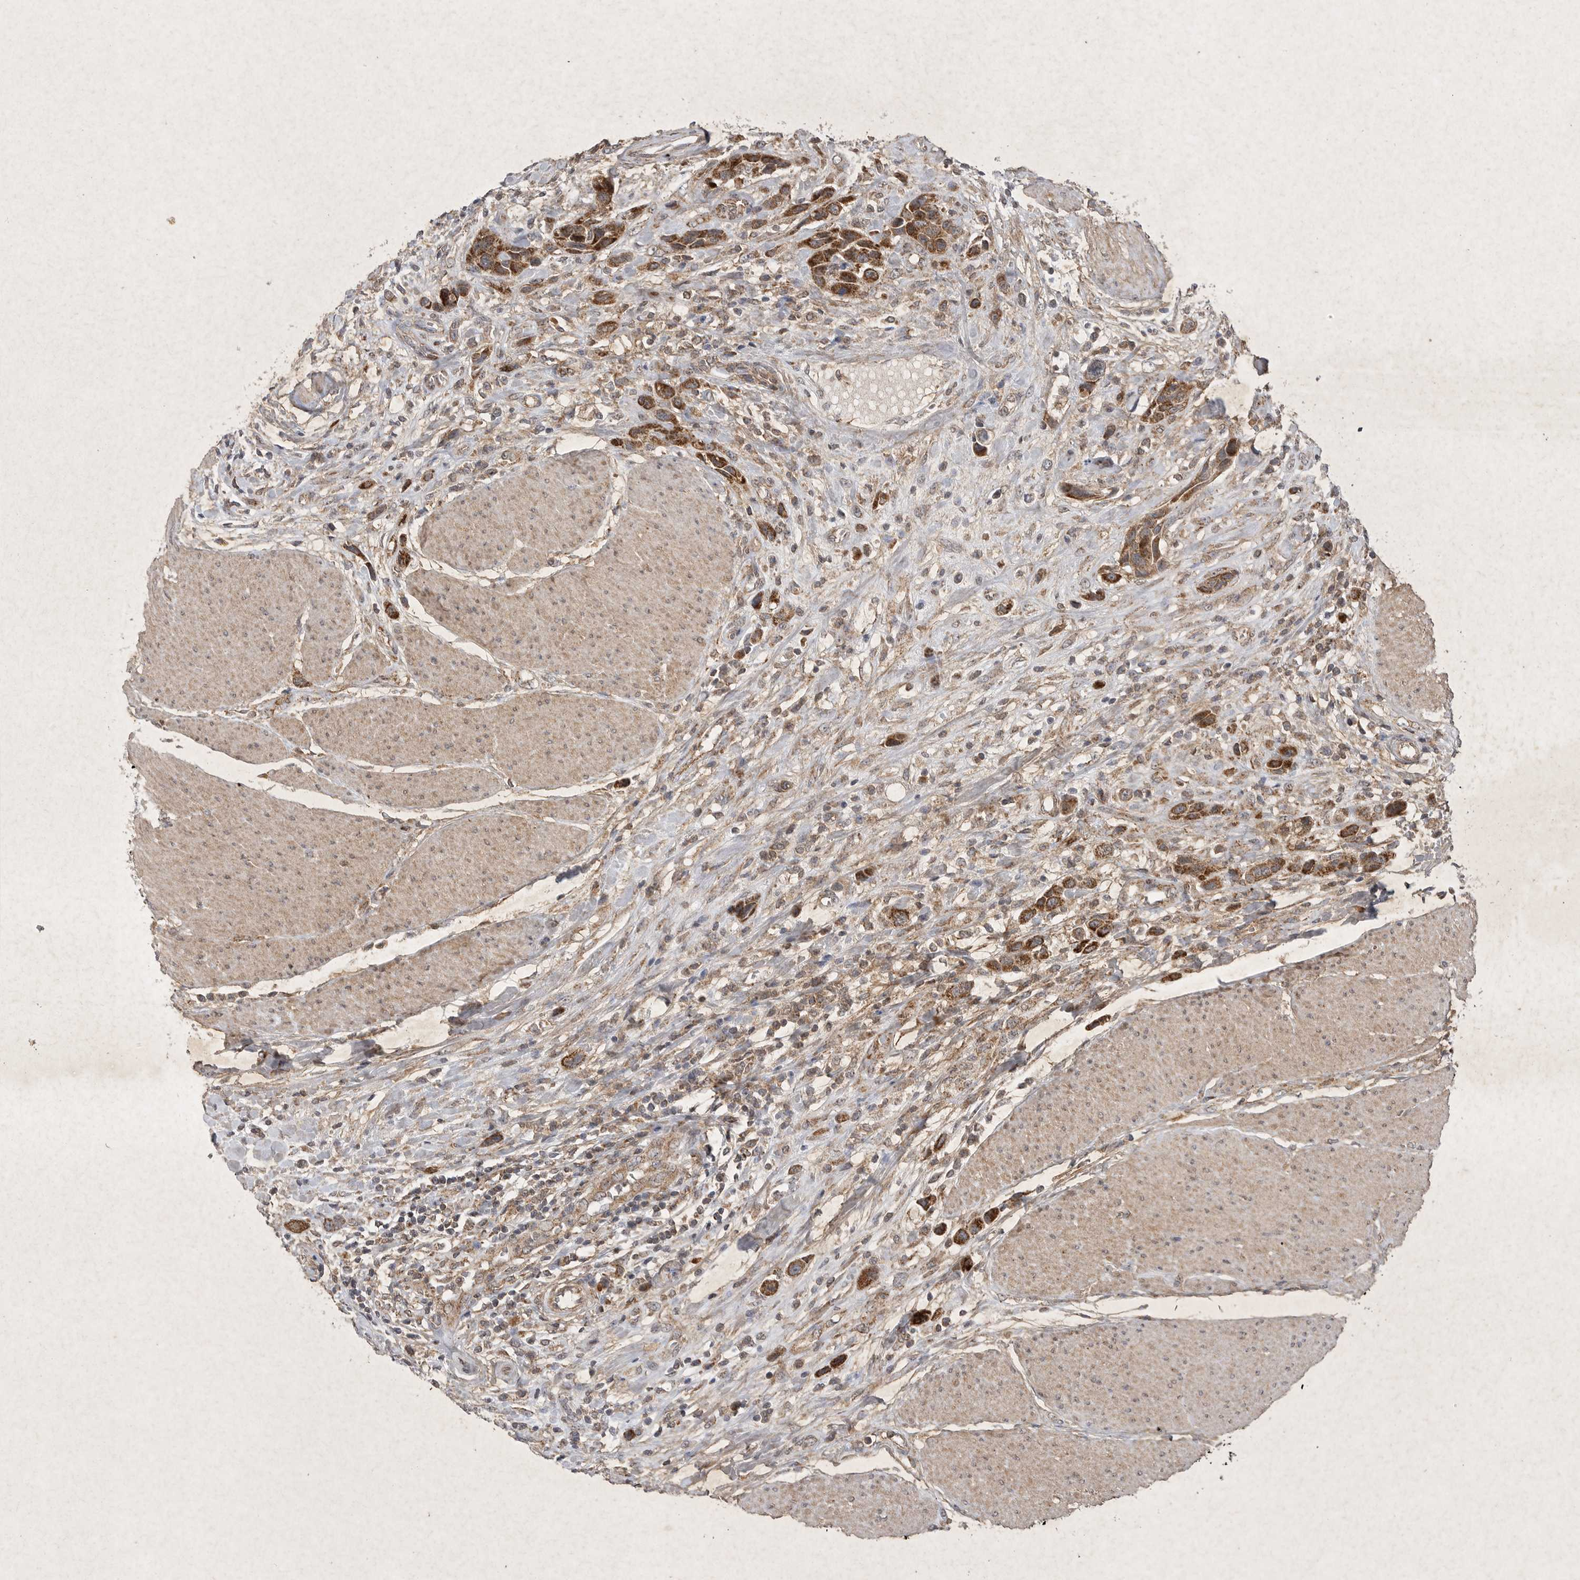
{"staining": {"intensity": "strong", "quantity": ">75%", "location": "cytoplasmic/membranous"}, "tissue": "urothelial cancer", "cell_type": "Tumor cells", "image_type": "cancer", "snomed": [{"axis": "morphology", "description": "Urothelial carcinoma, High grade"}, {"axis": "topography", "description": "Urinary bladder"}], "caption": "An image of human urothelial carcinoma (high-grade) stained for a protein reveals strong cytoplasmic/membranous brown staining in tumor cells.", "gene": "DDR1", "patient": {"sex": "male", "age": 50}}